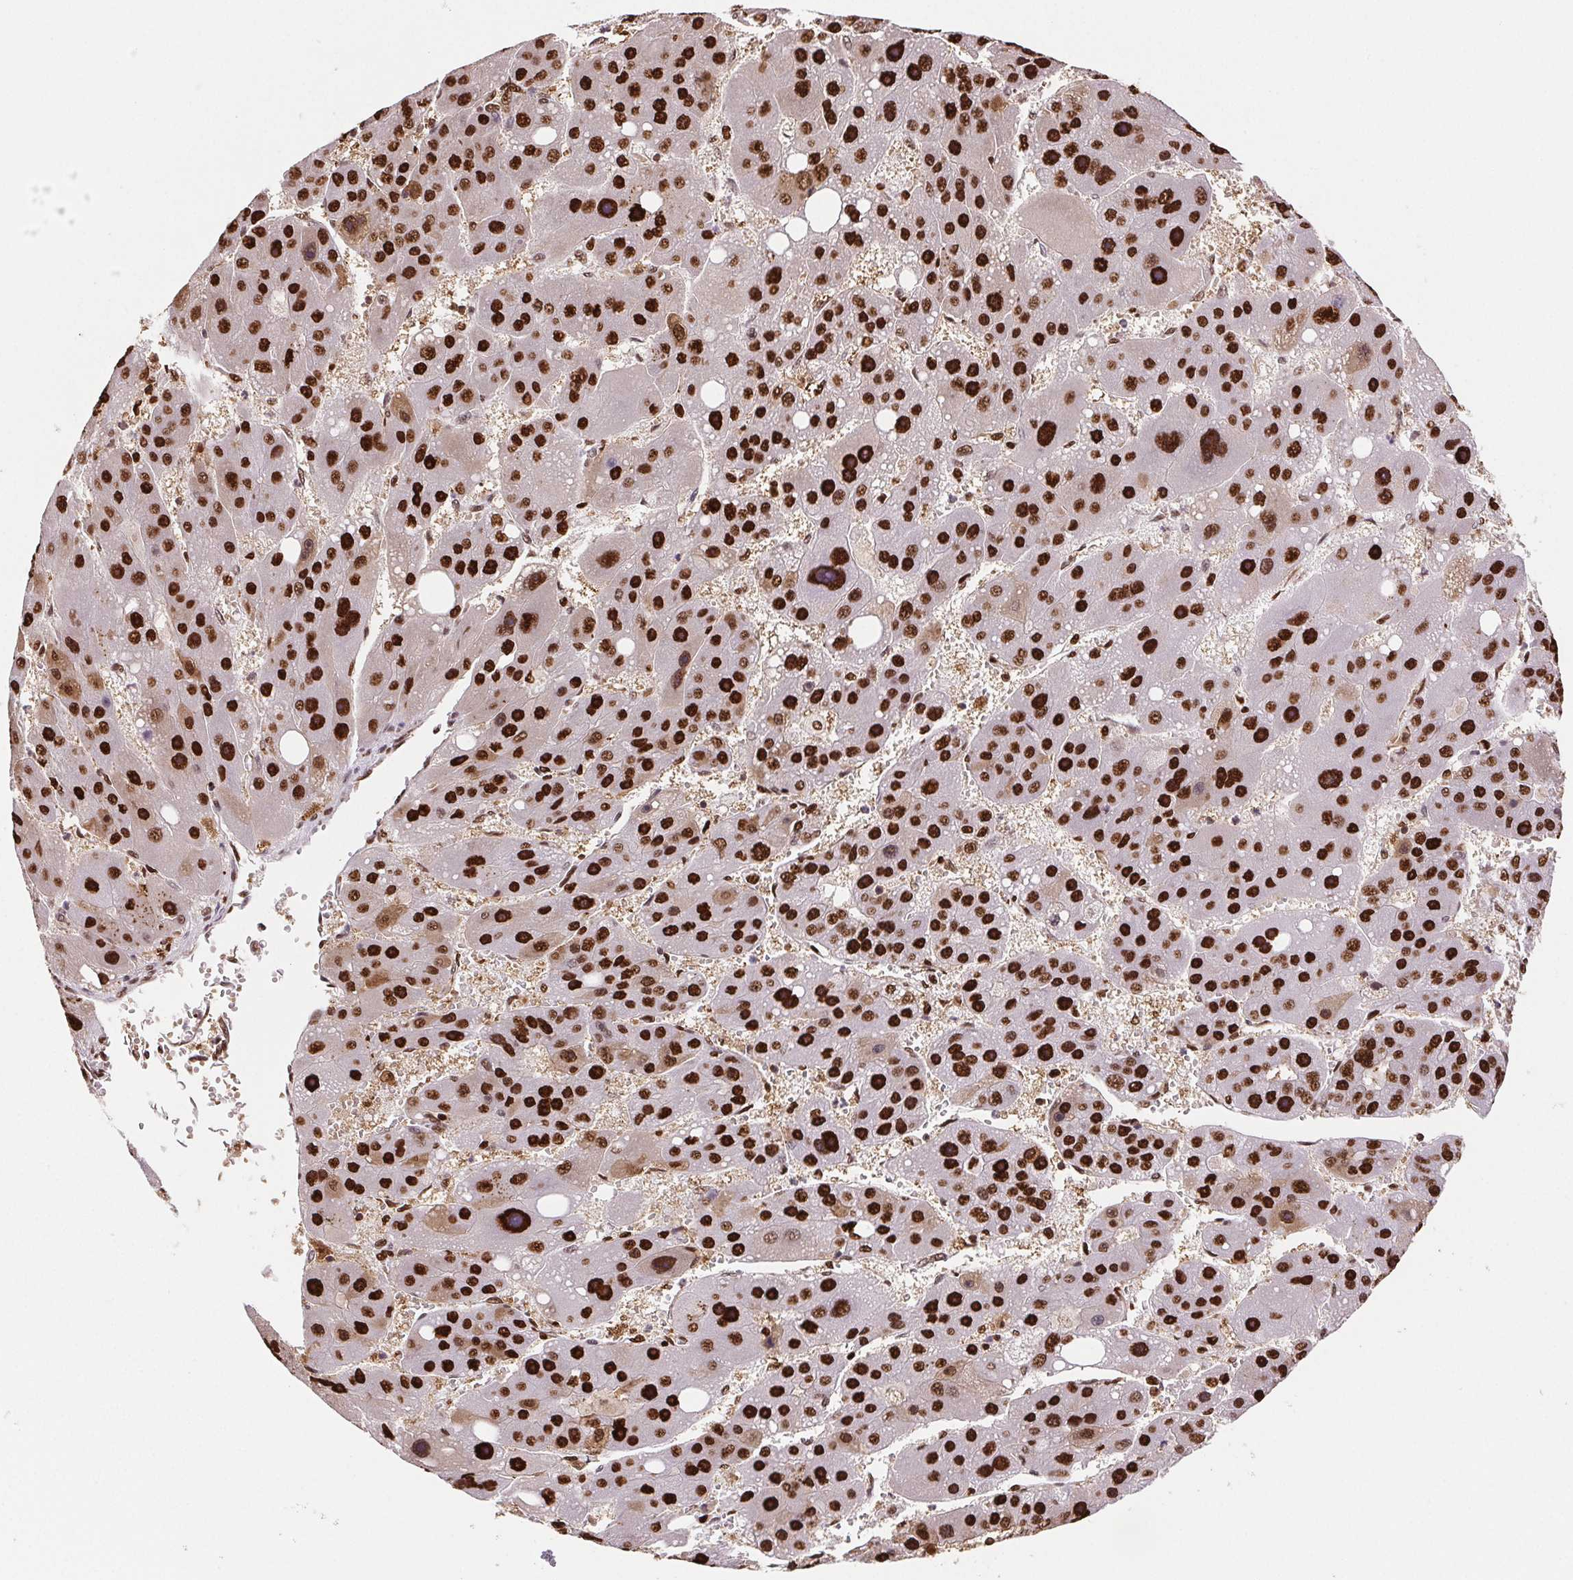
{"staining": {"intensity": "strong", "quantity": ">75%", "location": "nuclear"}, "tissue": "liver cancer", "cell_type": "Tumor cells", "image_type": "cancer", "snomed": [{"axis": "morphology", "description": "Carcinoma, Hepatocellular, NOS"}, {"axis": "topography", "description": "Liver"}], "caption": "Immunohistochemical staining of human liver cancer (hepatocellular carcinoma) reveals strong nuclear protein positivity in approximately >75% of tumor cells. The protein of interest is stained brown, and the nuclei are stained in blue (DAB (3,3'-diaminobenzidine) IHC with brightfield microscopy, high magnification).", "gene": "SET", "patient": {"sex": "female", "age": 61}}